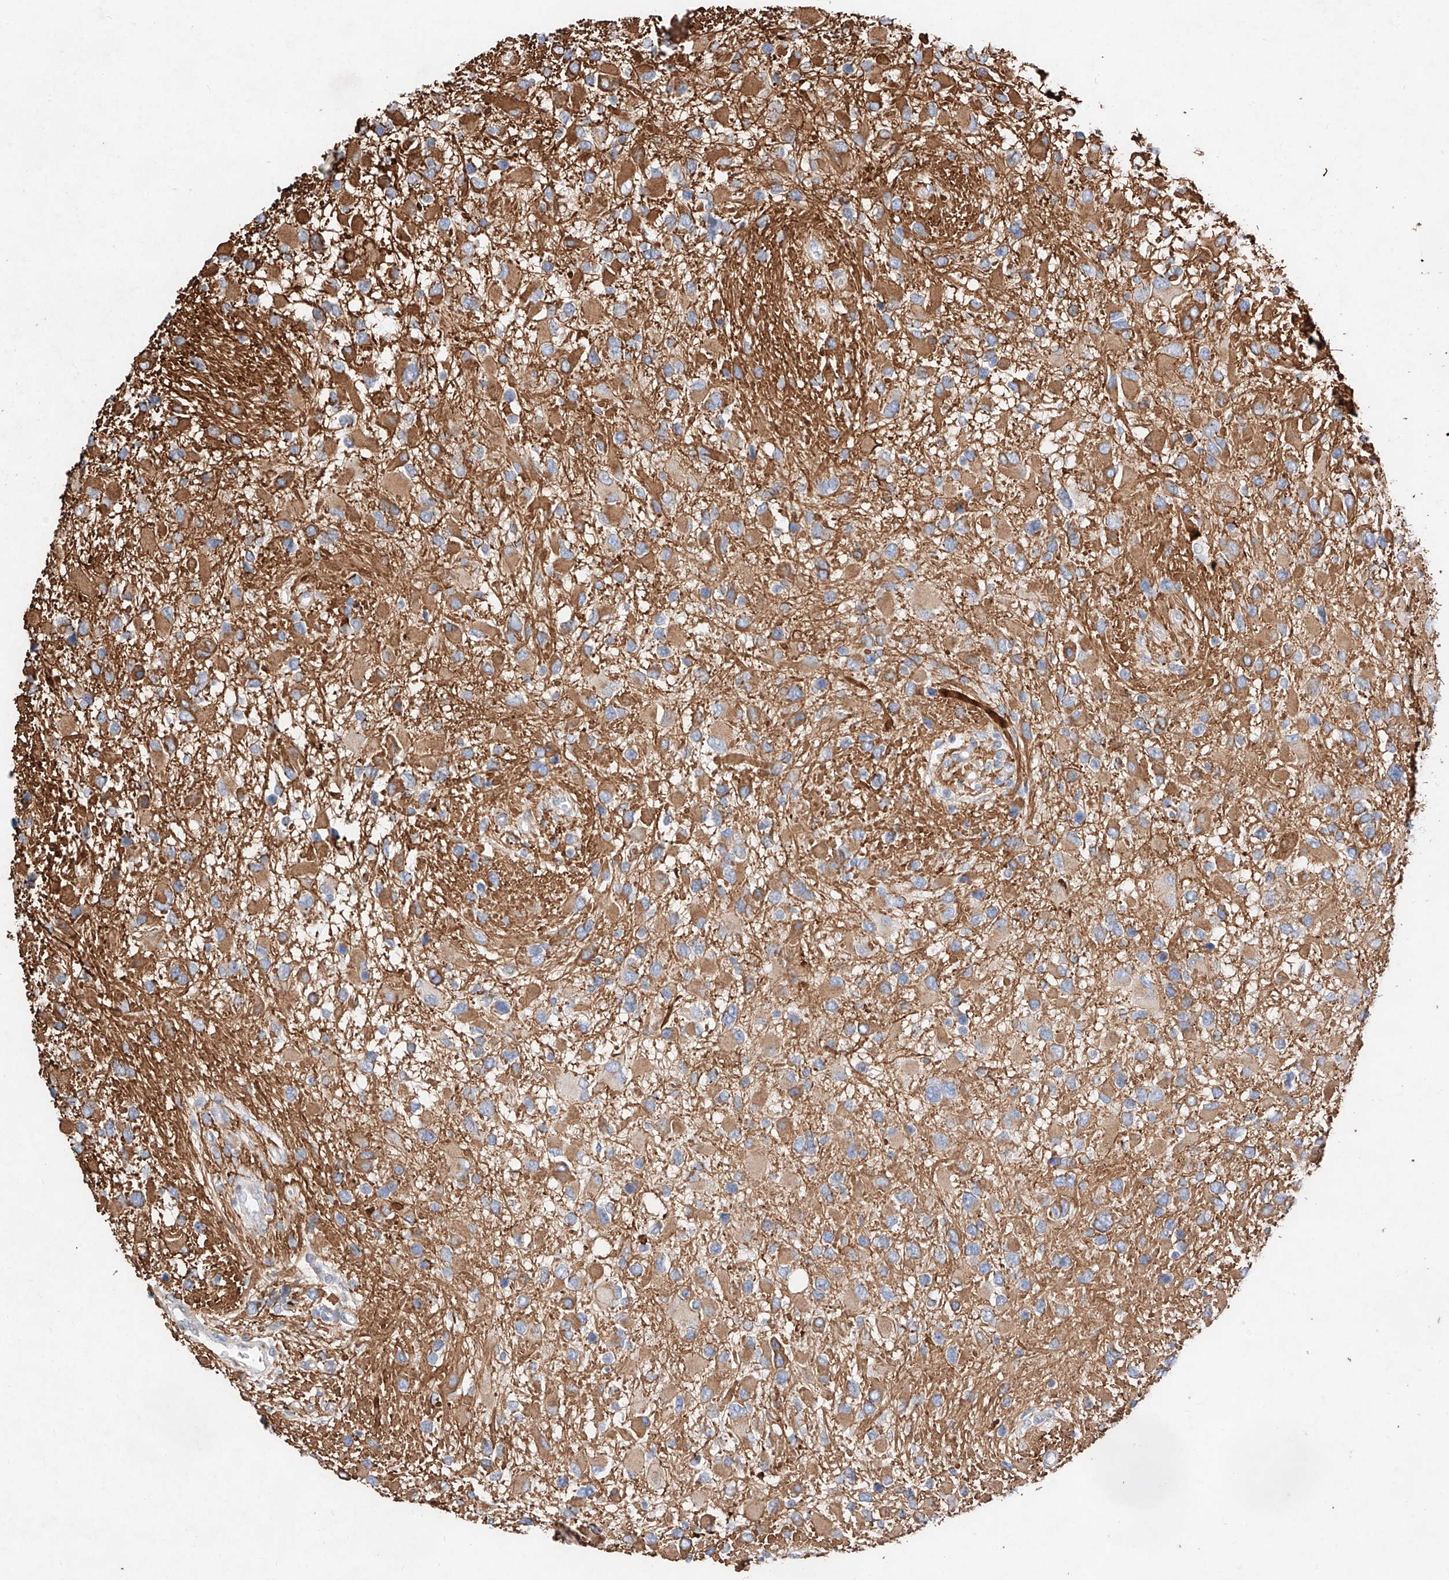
{"staining": {"intensity": "moderate", "quantity": ">75%", "location": "cytoplasmic/membranous"}, "tissue": "glioma", "cell_type": "Tumor cells", "image_type": "cancer", "snomed": [{"axis": "morphology", "description": "Glioma, malignant, High grade"}, {"axis": "topography", "description": "Brain"}], "caption": "Immunohistochemical staining of malignant glioma (high-grade) shows medium levels of moderate cytoplasmic/membranous staining in approximately >75% of tumor cells.", "gene": "ATP9B", "patient": {"sex": "male", "age": 53}}